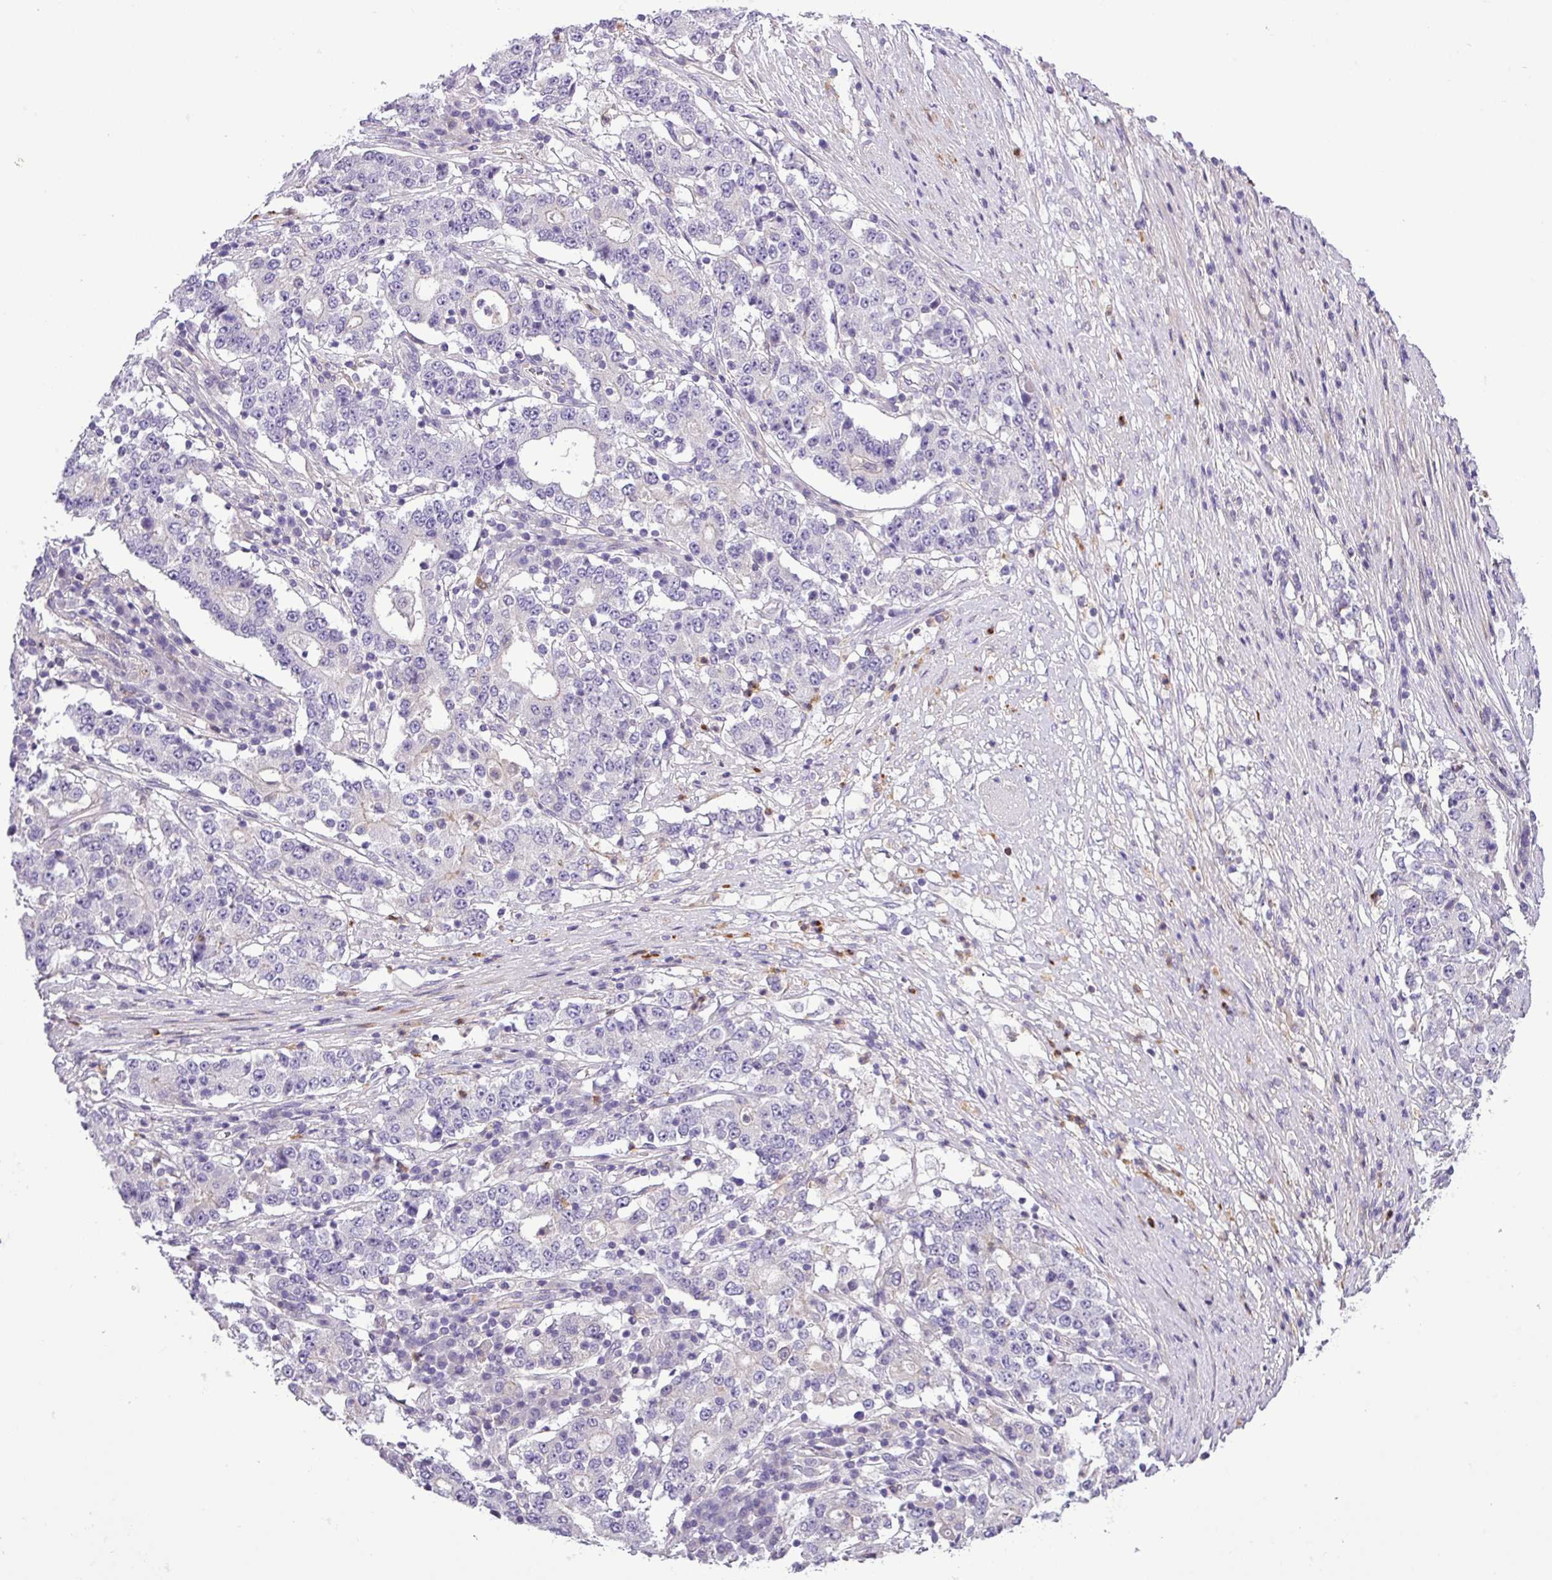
{"staining": {"intensity": "negative", "quantity": "none", "location": "none"}, "tissue": "stomach cancer", "cell_type": "Tumor cells", "image_type": "cancer", "snomed": [{"axis": "morphology", "description": "Adenocarcinoma, NOS"}, {"axis": "topography", "description": "Stomach"}], "caption": "There is no significant positivity in tumor cells of stomach cancer (adenocarcinoma).", "gene": "NBEAL2", "patient": {"sex": "male", "age": 59}}